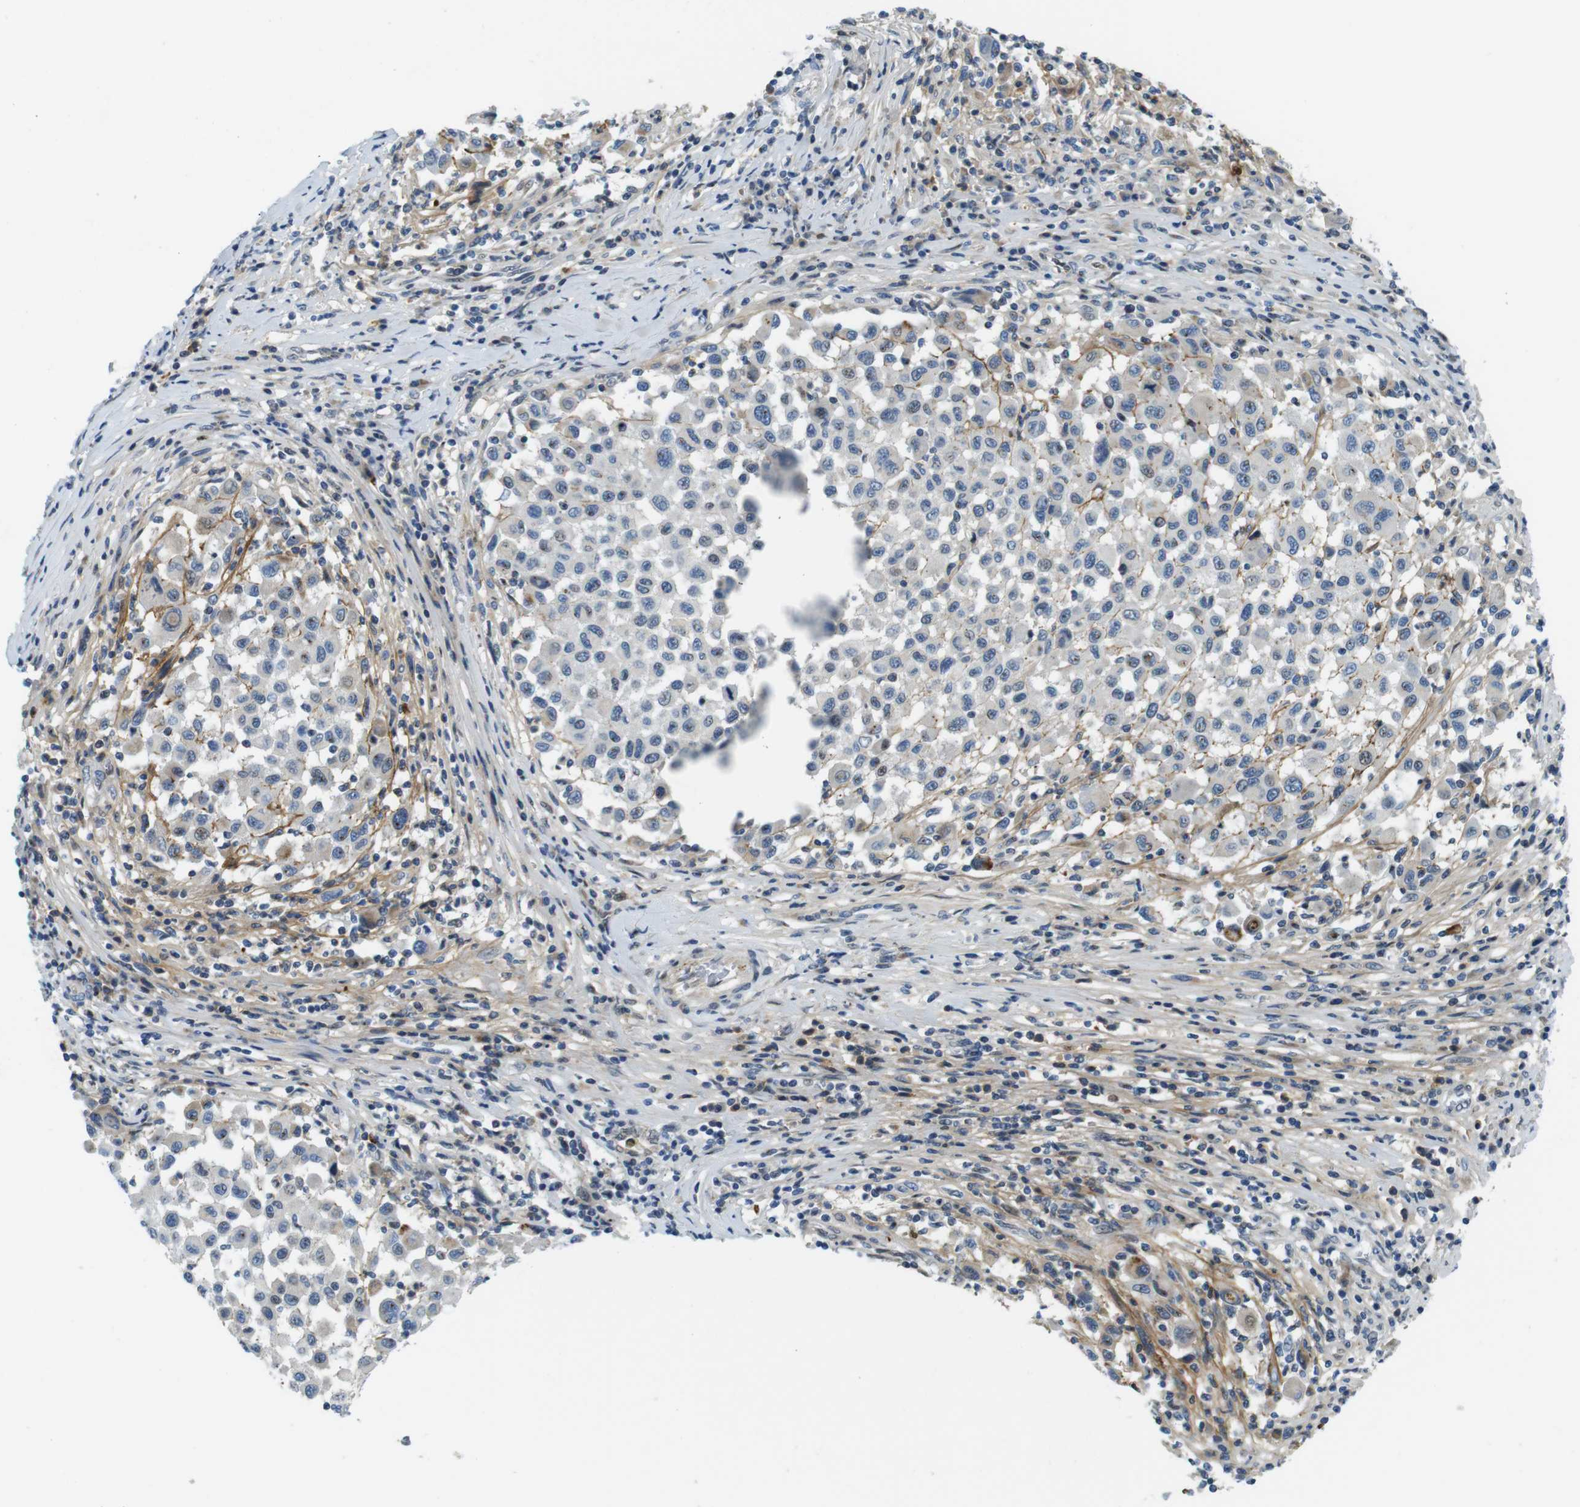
{"staining": {"intensity": "weak", "quantity": ">75%", "location": "cytoplasmic/membranous"}, "tissue": "melanoma", "cell_type": "Tumor cells", "image_type": "cancer", "snomed": [{"axis": "morphology", "description": "Malignant melanoma, Metastatic site"}, {"axis": "topography", "description": "Lymph node"}], "caption": "Malignant melanoma (metastatic site) tissue exhibits weak cytoplasmic/membranous positivity in about >75% of tumor cells", "gene": "ZDHHC3", "patient": {"sex": "male", "age": 61}}